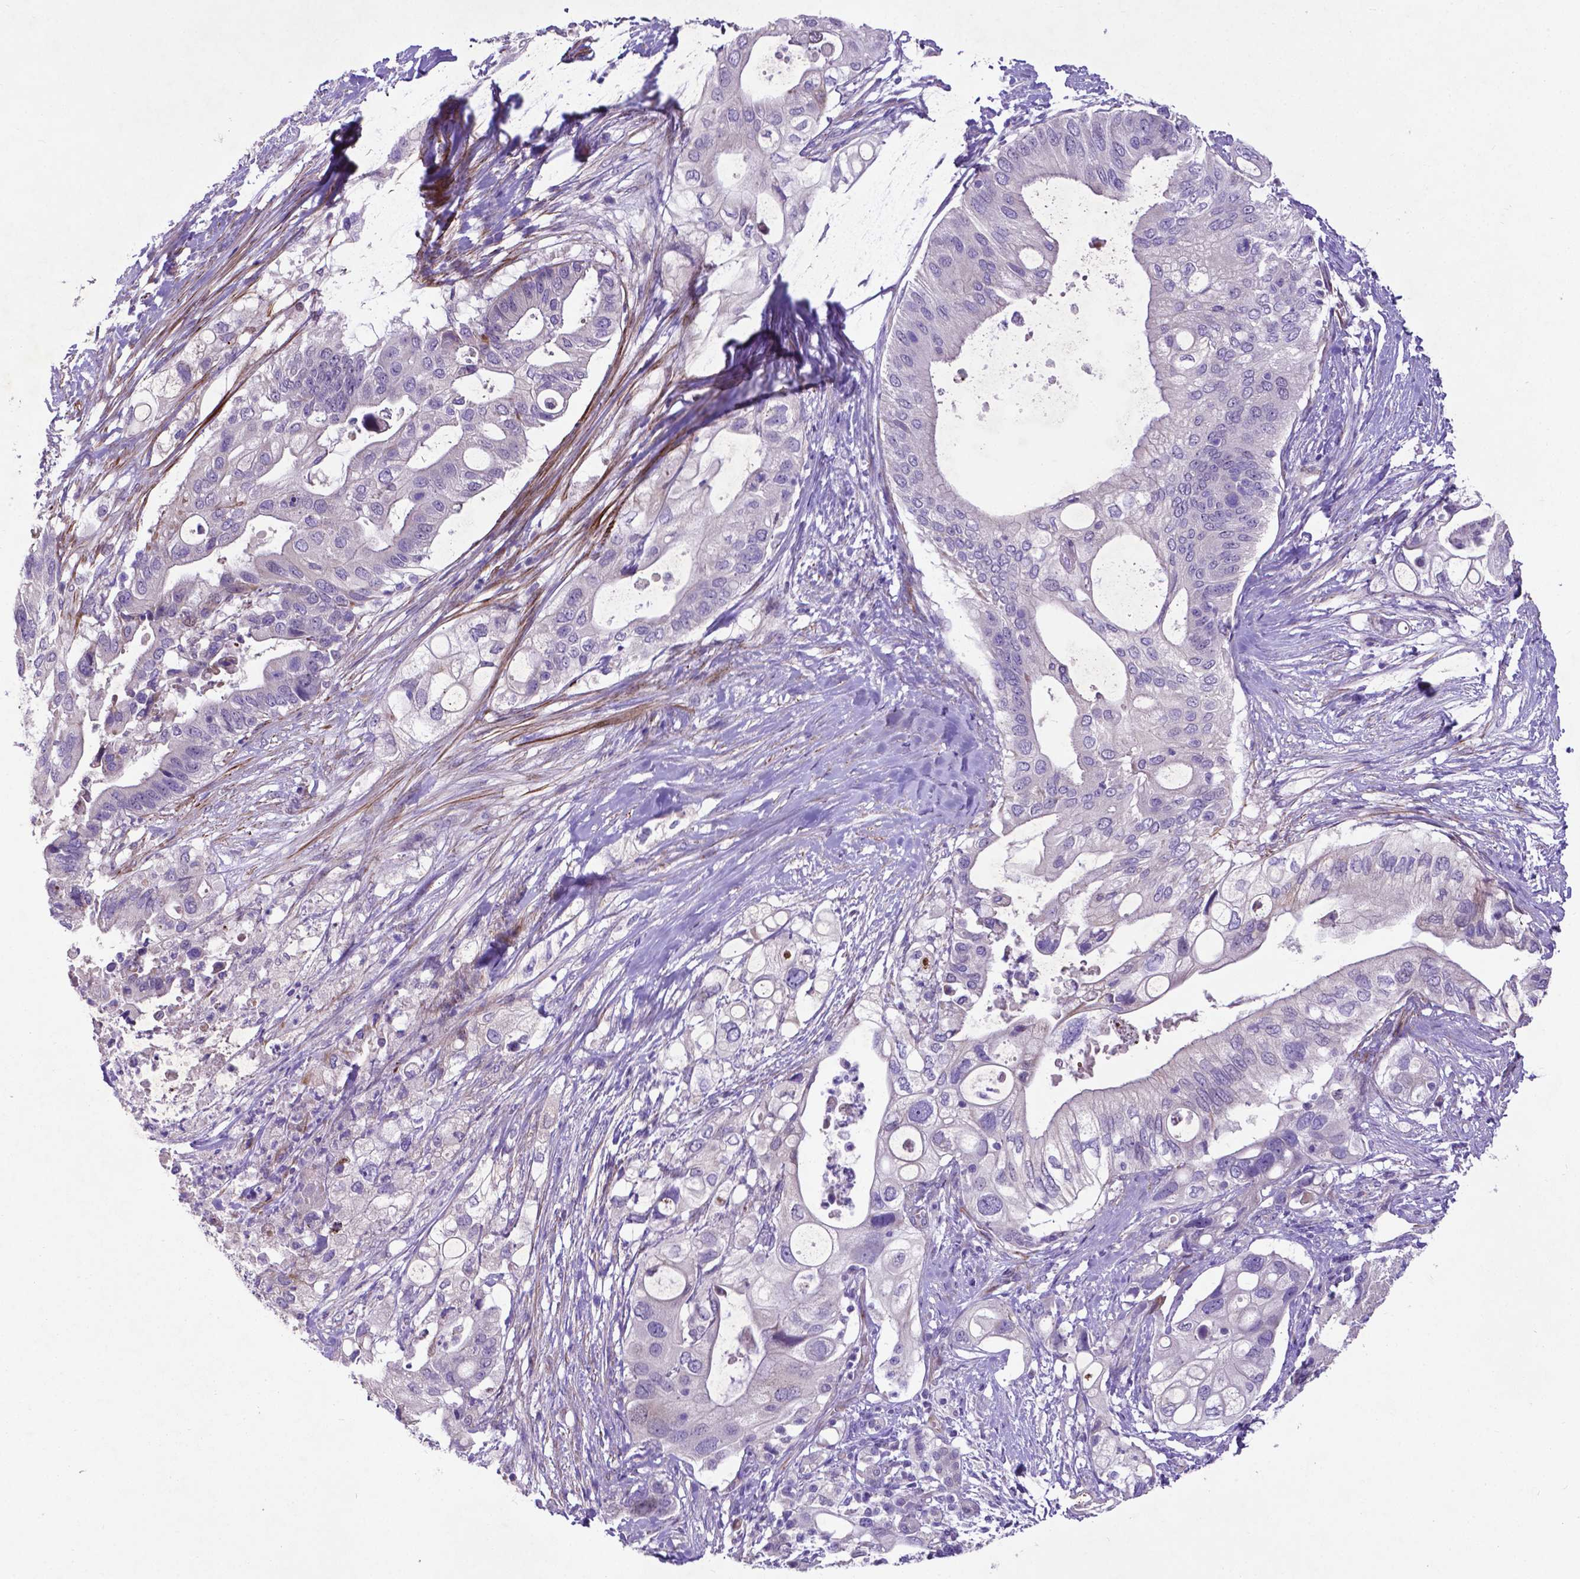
{"staining": {"intensity": "negative", "quantity": "none", "location": "none"}, "tissue": "pancreatic cancer", "cell_type": "Tumor cells", "image_type": "cancer", "snomed": [{"axis": "morphology", "description": "Adenocarcinoma, NOS"}, {"axis": "topography", "description": "Pancreas"}], "caption": "Tumor cells show no significant staining in adenocarcinoma (pancreatic).", "gene": "PFKFB4", "patient": {"sex": "female", "age": 72}}